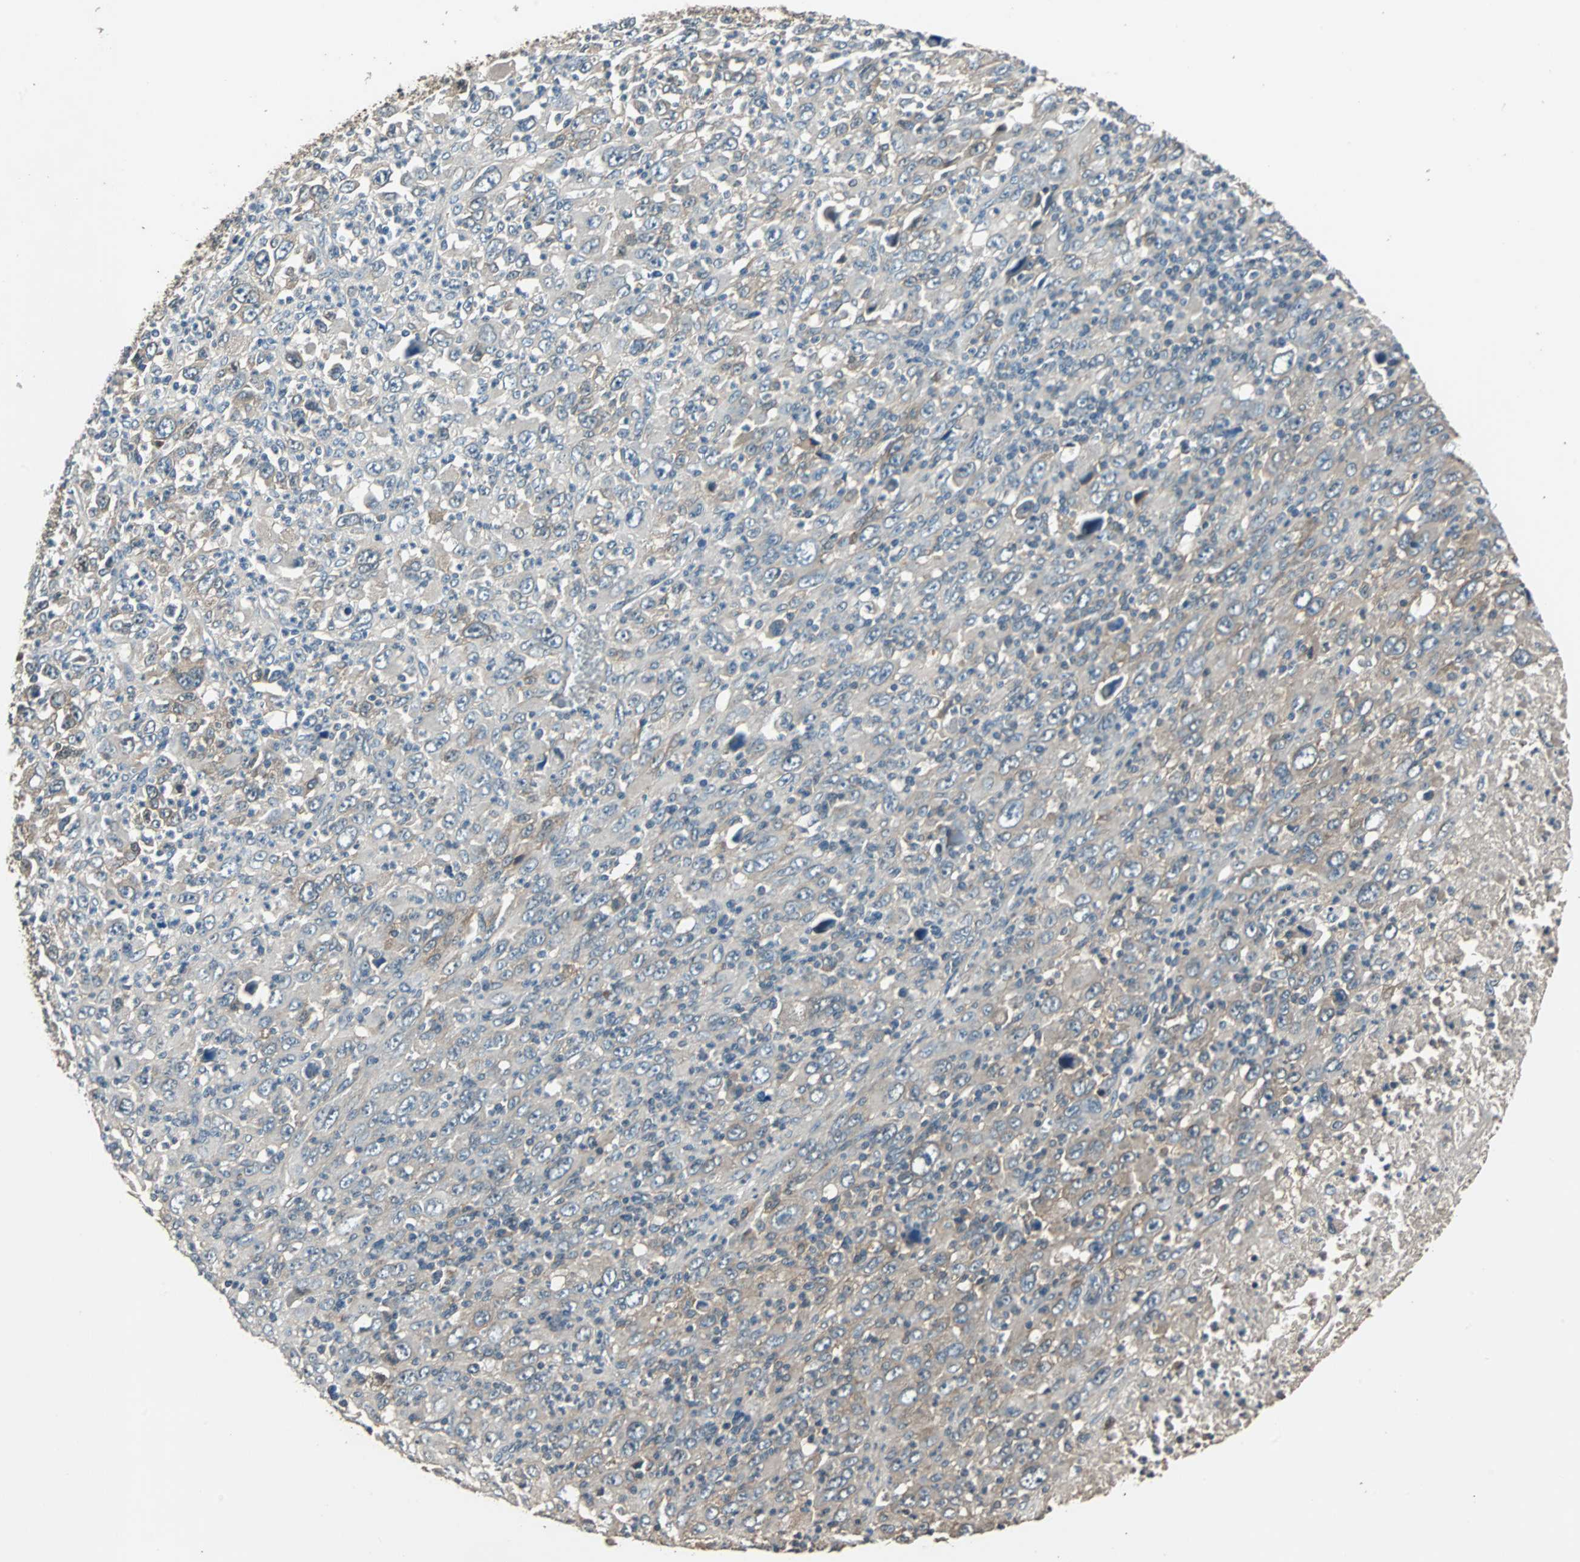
{"staining": {"intensity": "moderate", "quantity": "<25%", "location": "cytoplasmic/membranous"}, "tissue": "melanoma", "cell_type": "Tumor cells", "image_type": "cancer", "snomed": [{"axis": "morphology", "description": "Malignant melanoma, Metastatic site"}, {"axis": "topography", "description": "Skin"}], "caption": "Protein expression analysis of malignant melanoma (metastatic site) exhibits moderate cytoplasmic/membranous positivity in approximately <25% of tumor cells. Using DAB (3,3'-diaminobenzidine) (brown) and hematoxylin (blue) stains, captured at high magnification using brightfield microscopy.", "gene": "ABHD2", "patient": {"sex": "female", "age": 56}}